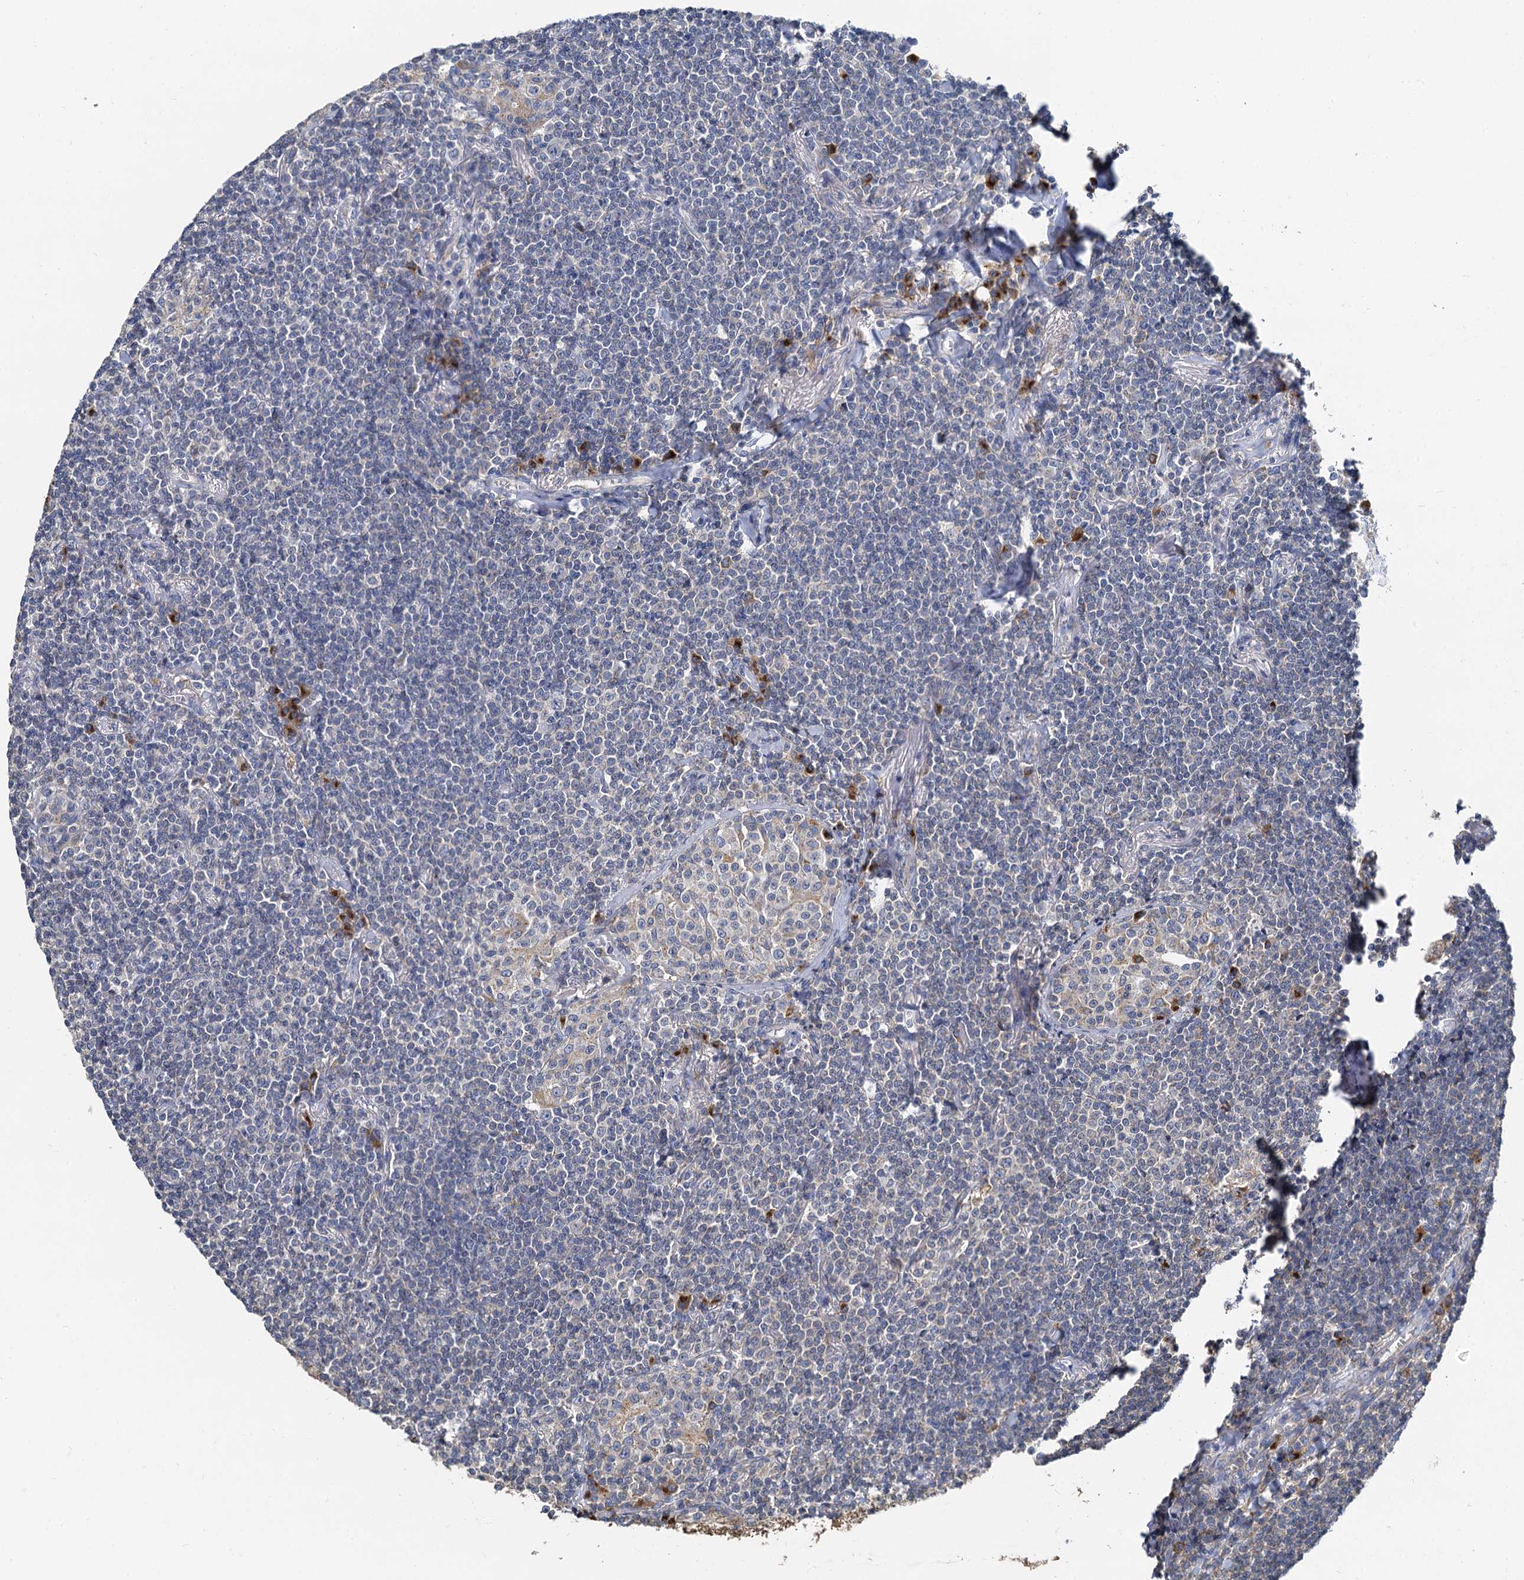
{"staining": {"intensity": "negative", "quantity": "none", "location": "none"}, "tissue": "lymphoma", "cell_type": "Tumor cells", "image_type": "cancer", "snomed": [{"axis": "morphology", "description": "Malignant lymphoma, non-Hodgkin's type, Low grade"}, {"axis": "topography", "description": "Lung"}], "caption": "Immunohistochemistry histopathology image of neoplastic tissue: human low-grade malignant lymphoma, non-Hodgkin's type stained with DAB (3,3'-diaminobenzidine) exhibits no significant protein staining in tumor cells.", "gene": "NKAPD1", "patient": {"sex": "female", "age": 71}}